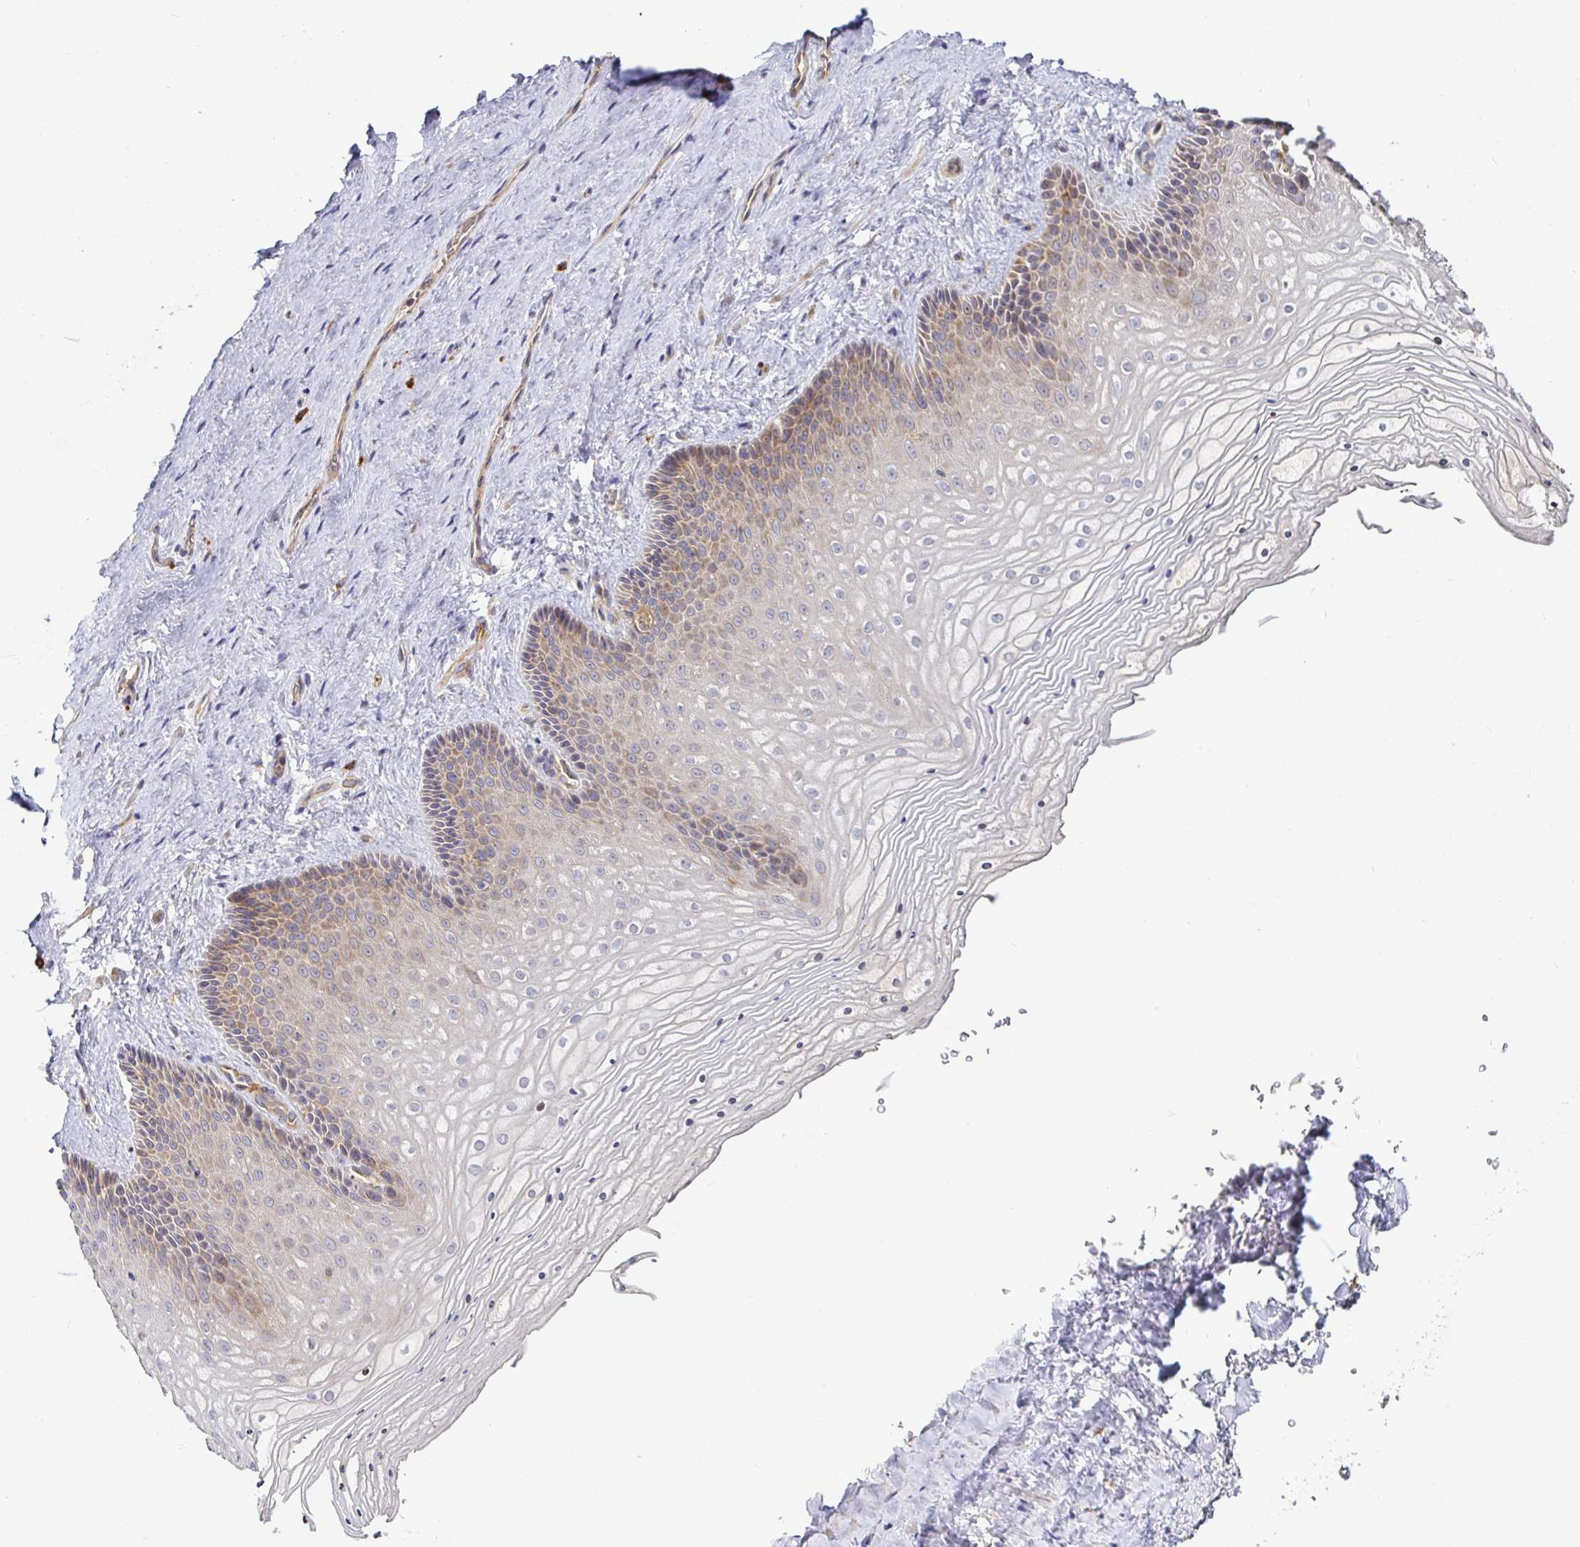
{"staining": {"intensity": "weak", "quantity": "25%-75%", "location": "cytoplasmic/membranous"}, "tissue": "vagina", "cell_type": "Squamous epithelial cells", "image_type": "normal", "snomed": [{"axis": "morphology", "description": "Normal tissue, NOS"}, {"axis": "topography", "description": "Vagina"}], "caption": "About 25%-75% of squamous epithelial cells in benign vagina reveal weak cytoplasmic/membranous protein expression as visualized by brown immunohistochemical staining.", "gene": "SNX8", "patient": {"sex": "female", "age": 45}}